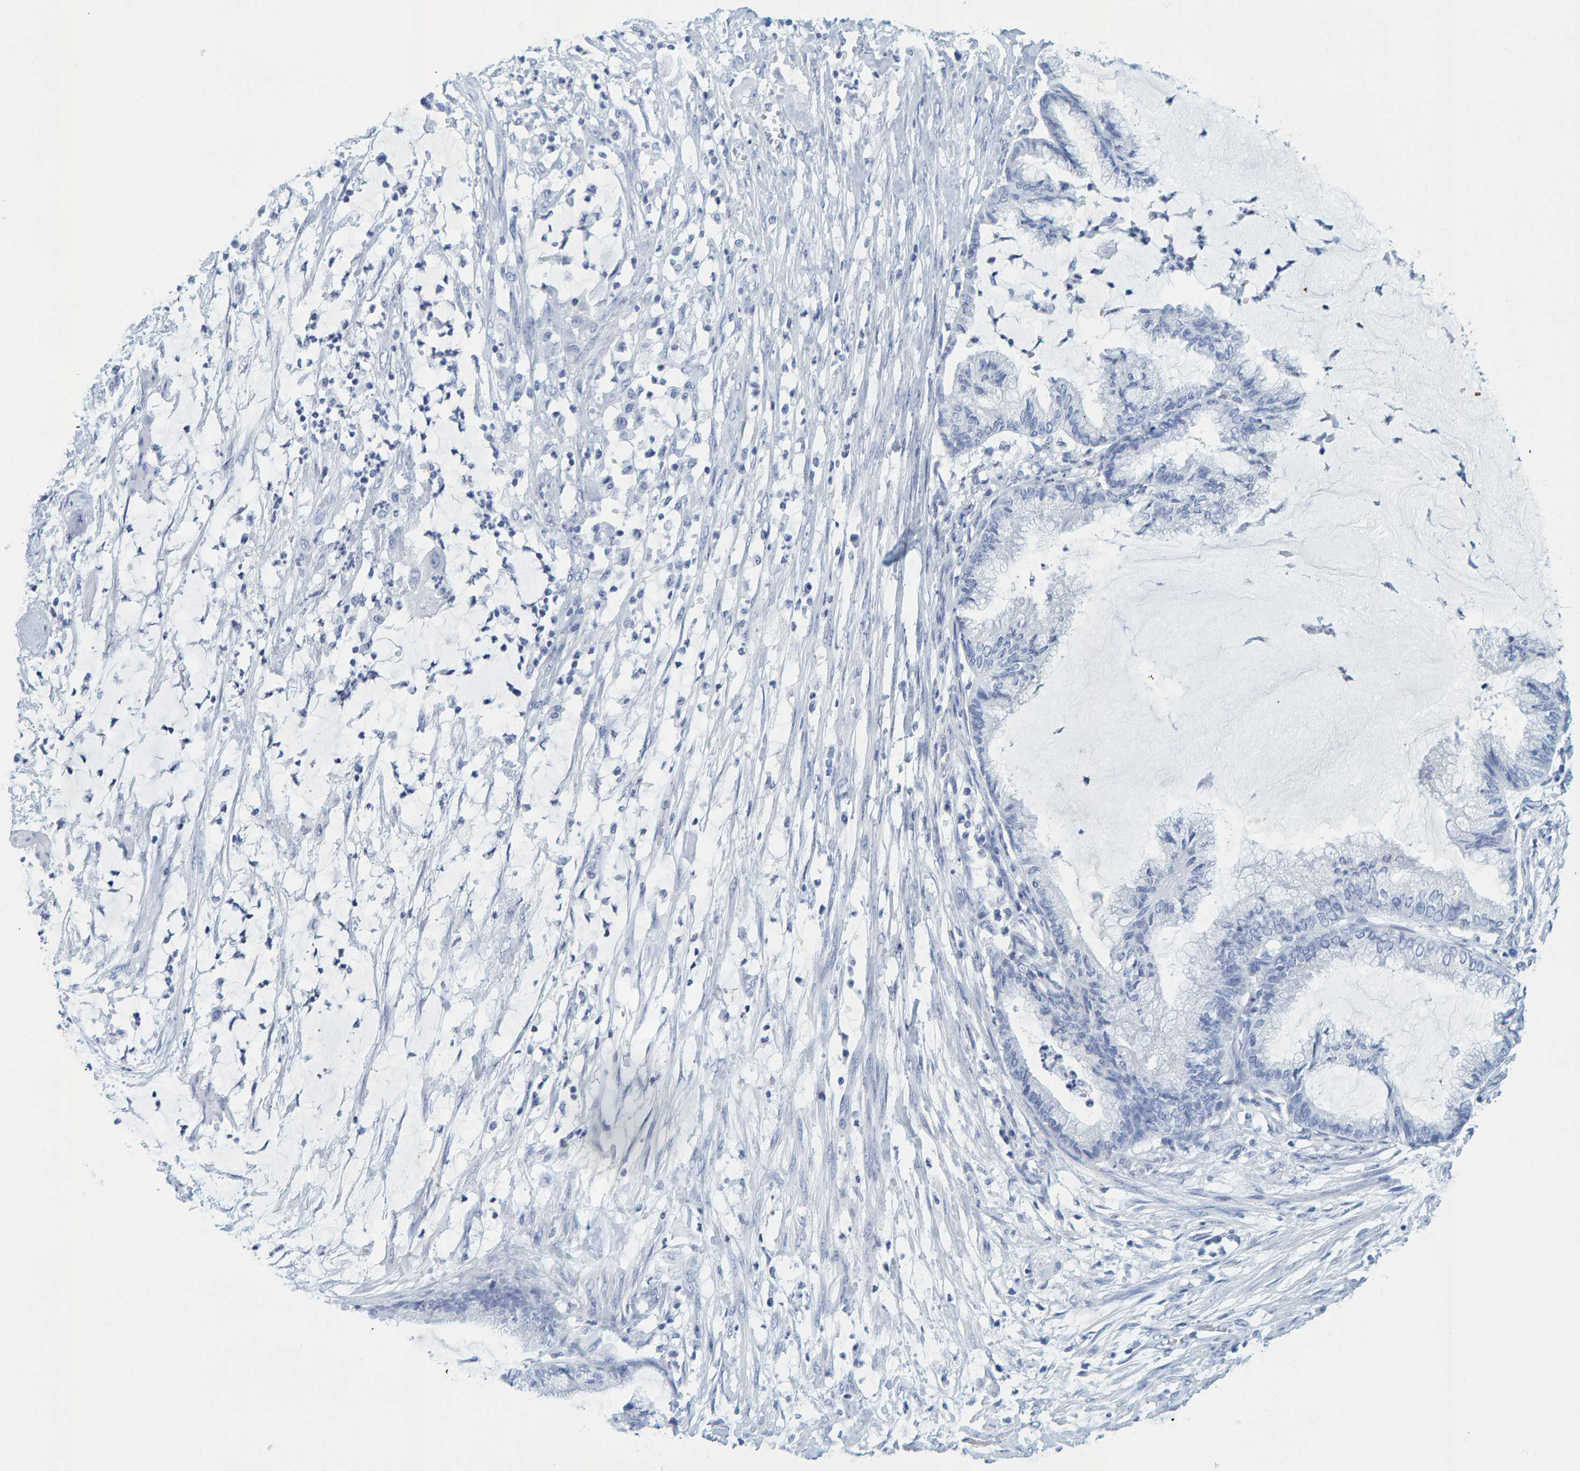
{"staining": {"intensity": "negative", "quantity": "none", "location": "none"}, "tissue": "endometrial cancer", "cell_type": "Tumor cells", "image_type": "cancer", "snomed": [{"axis": "morphology", "description": "Adenocarcinoma, NOS"}, {"axis": "topography", "description": "Endometrium"}], "caption": "There is no significant positivity in tumor cells of adenocarcinoma (endometrial). (Immunohistochemistry, brightfield microscopy, high magnification).", "gene": "SFTPC", "patient": {"sex": "female", "age": 86}}